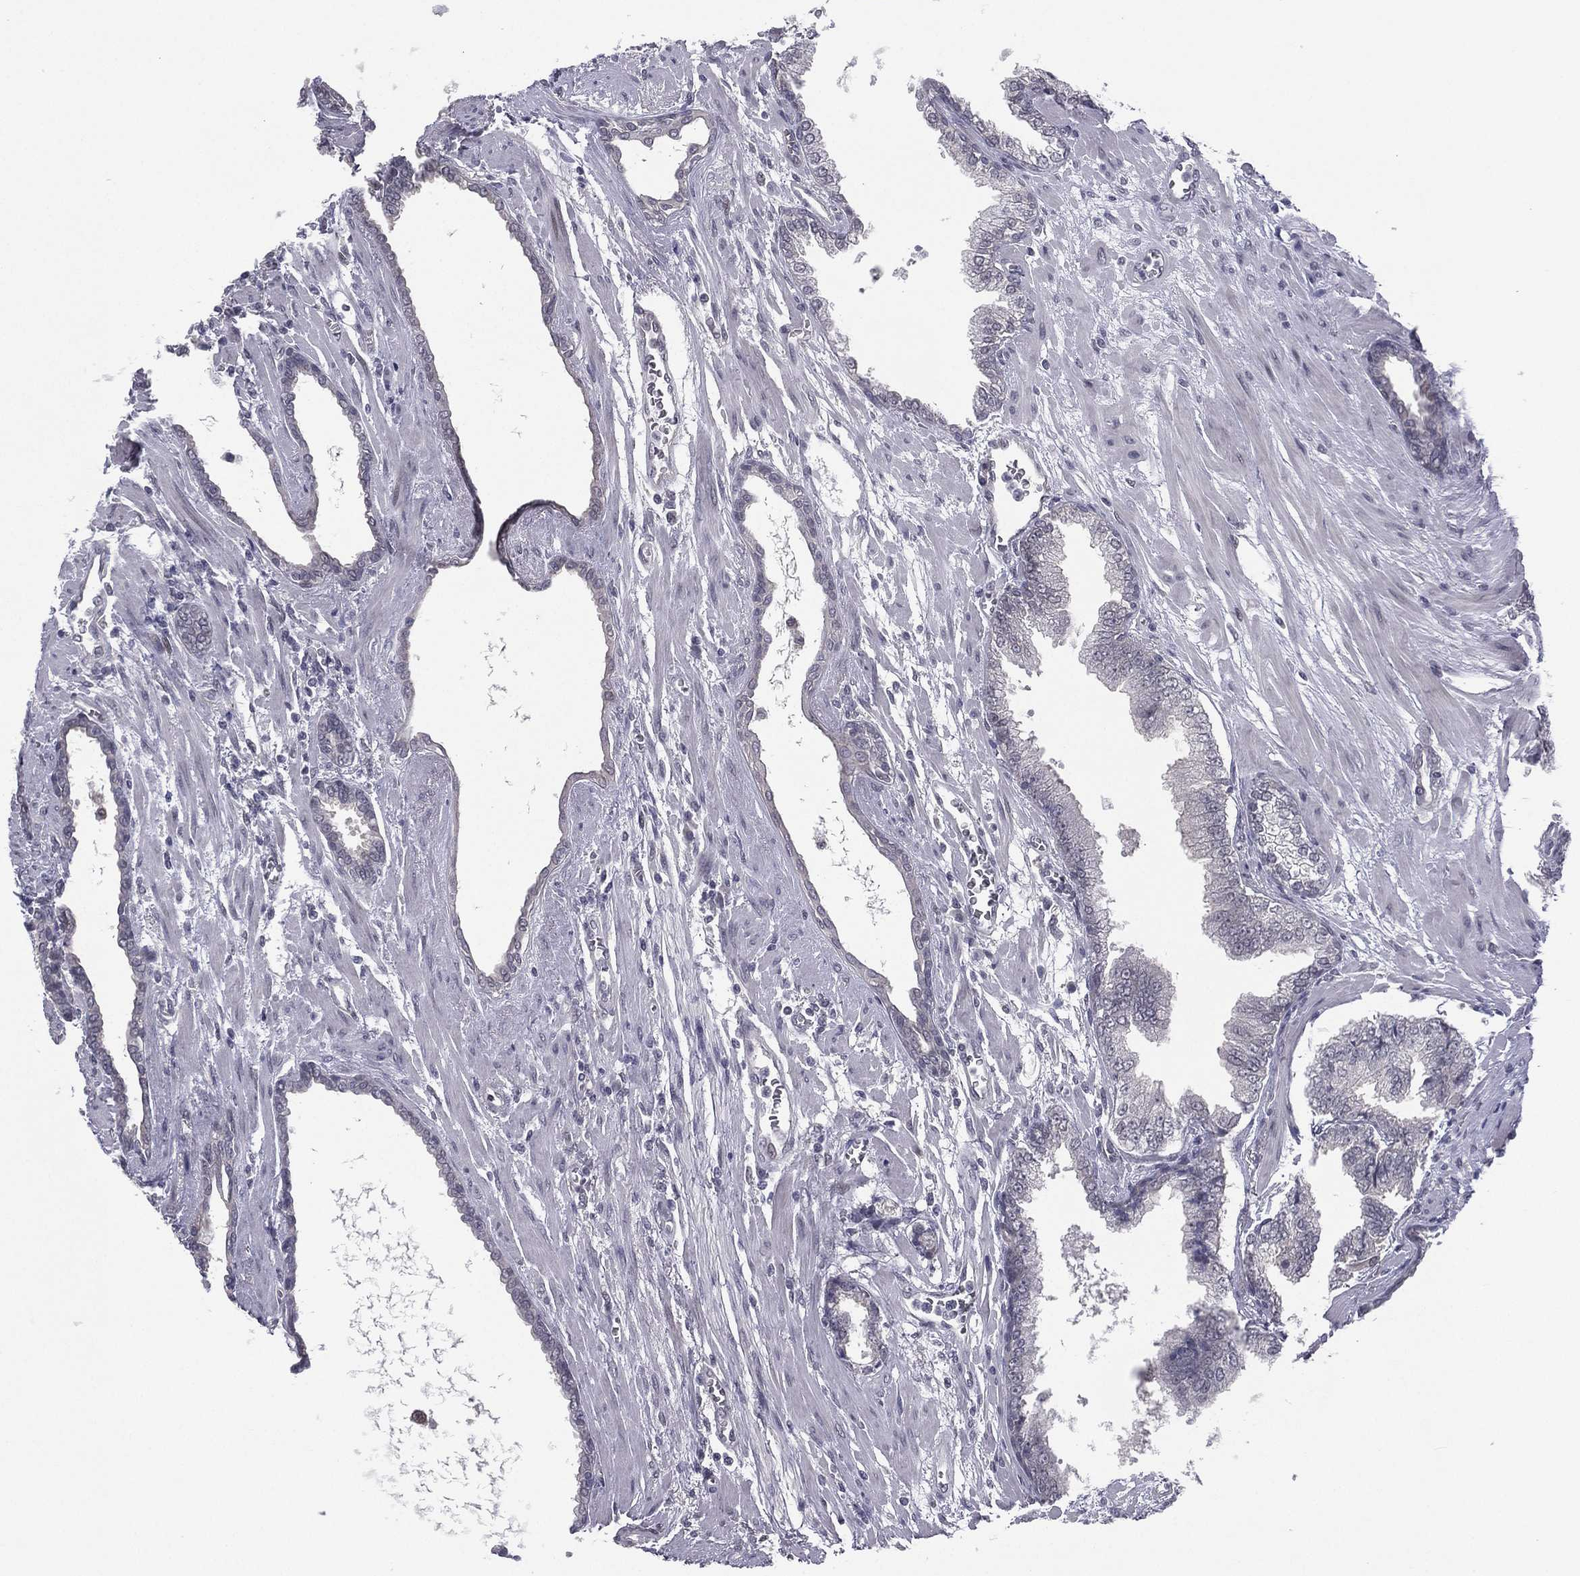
{"staining": {"intensity": "negative", "quantity": "none", "location": "none"}, "tissue": "prostate cancer", "cell_type": "Tumor cells", "image_type": "cancer", "snomed": [{"axis": "morphology", "description": "Adenocarcinoma, Low grade"}, {"axis": "topography", "description": "Prostate"}], "caption": "The image exhibits no staining of tumor cells in prostate cancer (adenocarcinoma (low-grade)).", "gene": "ACTRT2", "patient": {"sex": "male", "age": 69}}